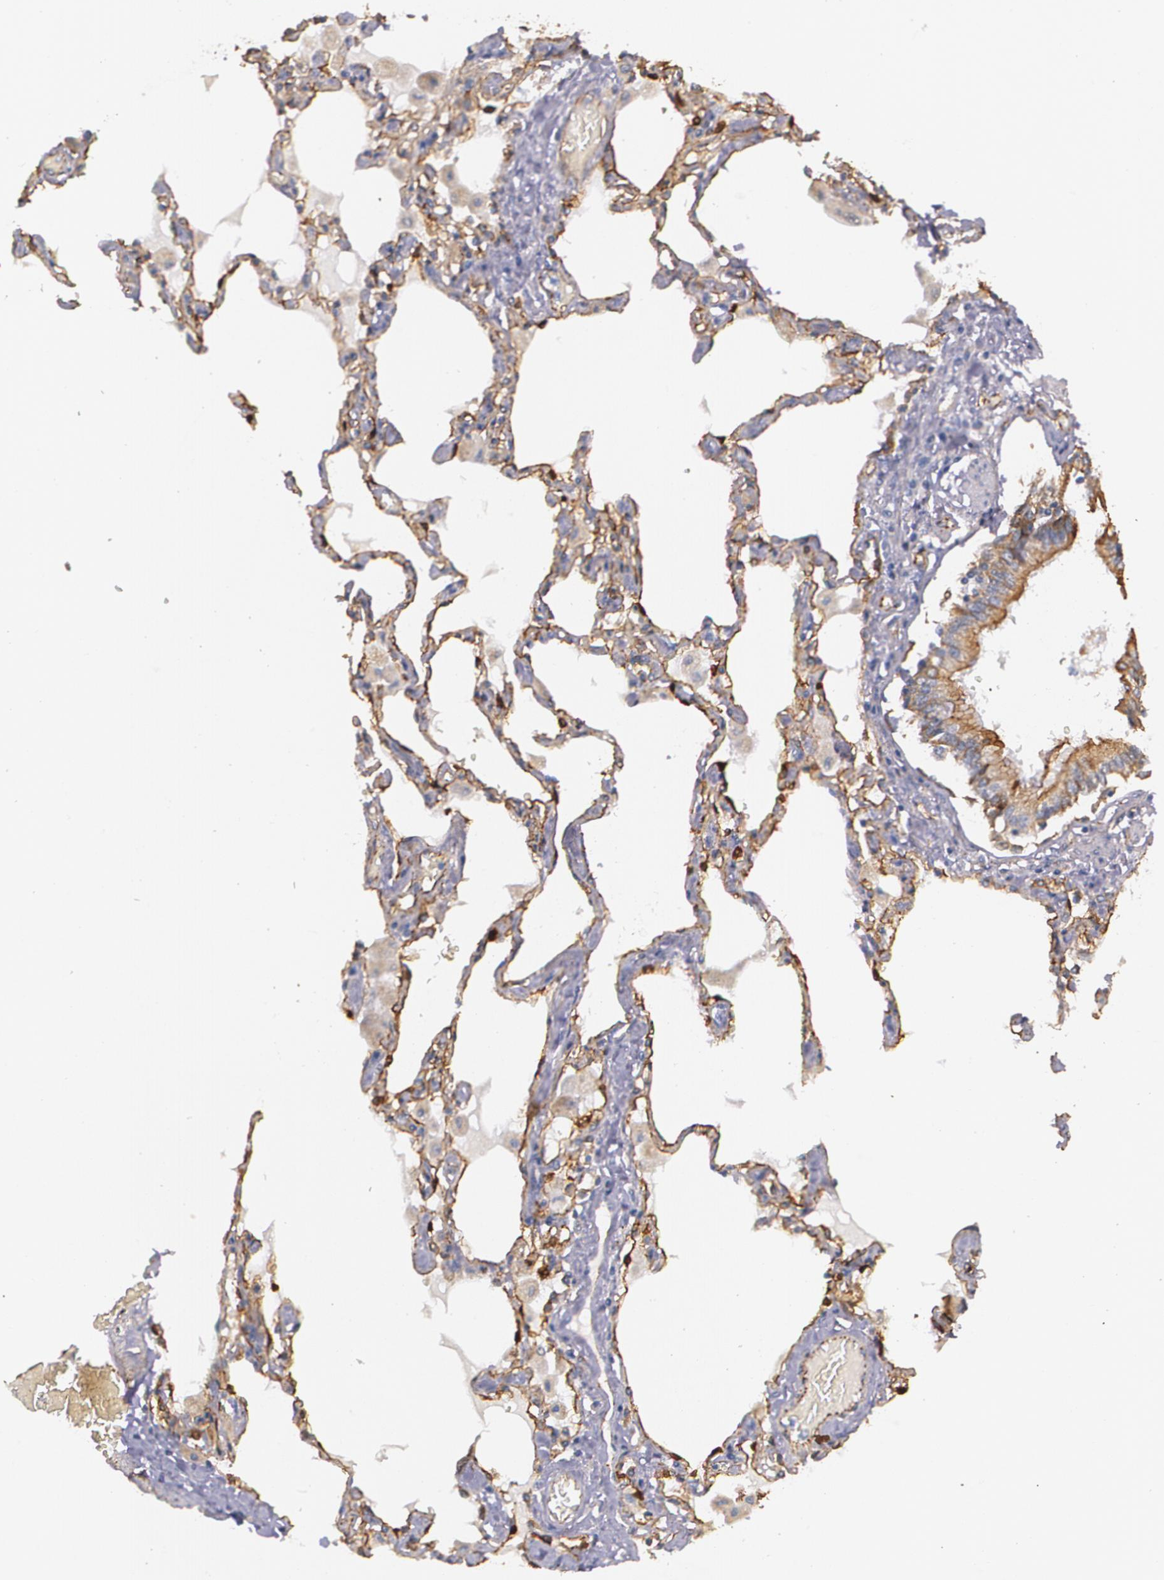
{"staining": {"intensity": "strong", "quantity": ">75%", "location": "cytoplasmic/membranous"}, "tissue": "bronchus", "cell_type": "Respiratory epithelial cells", "image_type": "normal", "snomed": [{"axis": "morphology", "description": "Normal tissue, NOS"}, {"axis": "morphology", "description": "Squamous cell carcinoma, NOS"}, {"axis": "topography", "description": "Bronchus"}, {"axis": "topography", "description": "Lung"}], "caption": "Brown immunohistochemical staining in normal human bronchus exhibits strong cytoplasmic/membranous staining in about >75% of respiratory epithelial cells. The protein is shown in brown color, while the nuclei are stained blue.", "gene": "TJP1", "patient": {"sex": "female", "age": 47}}